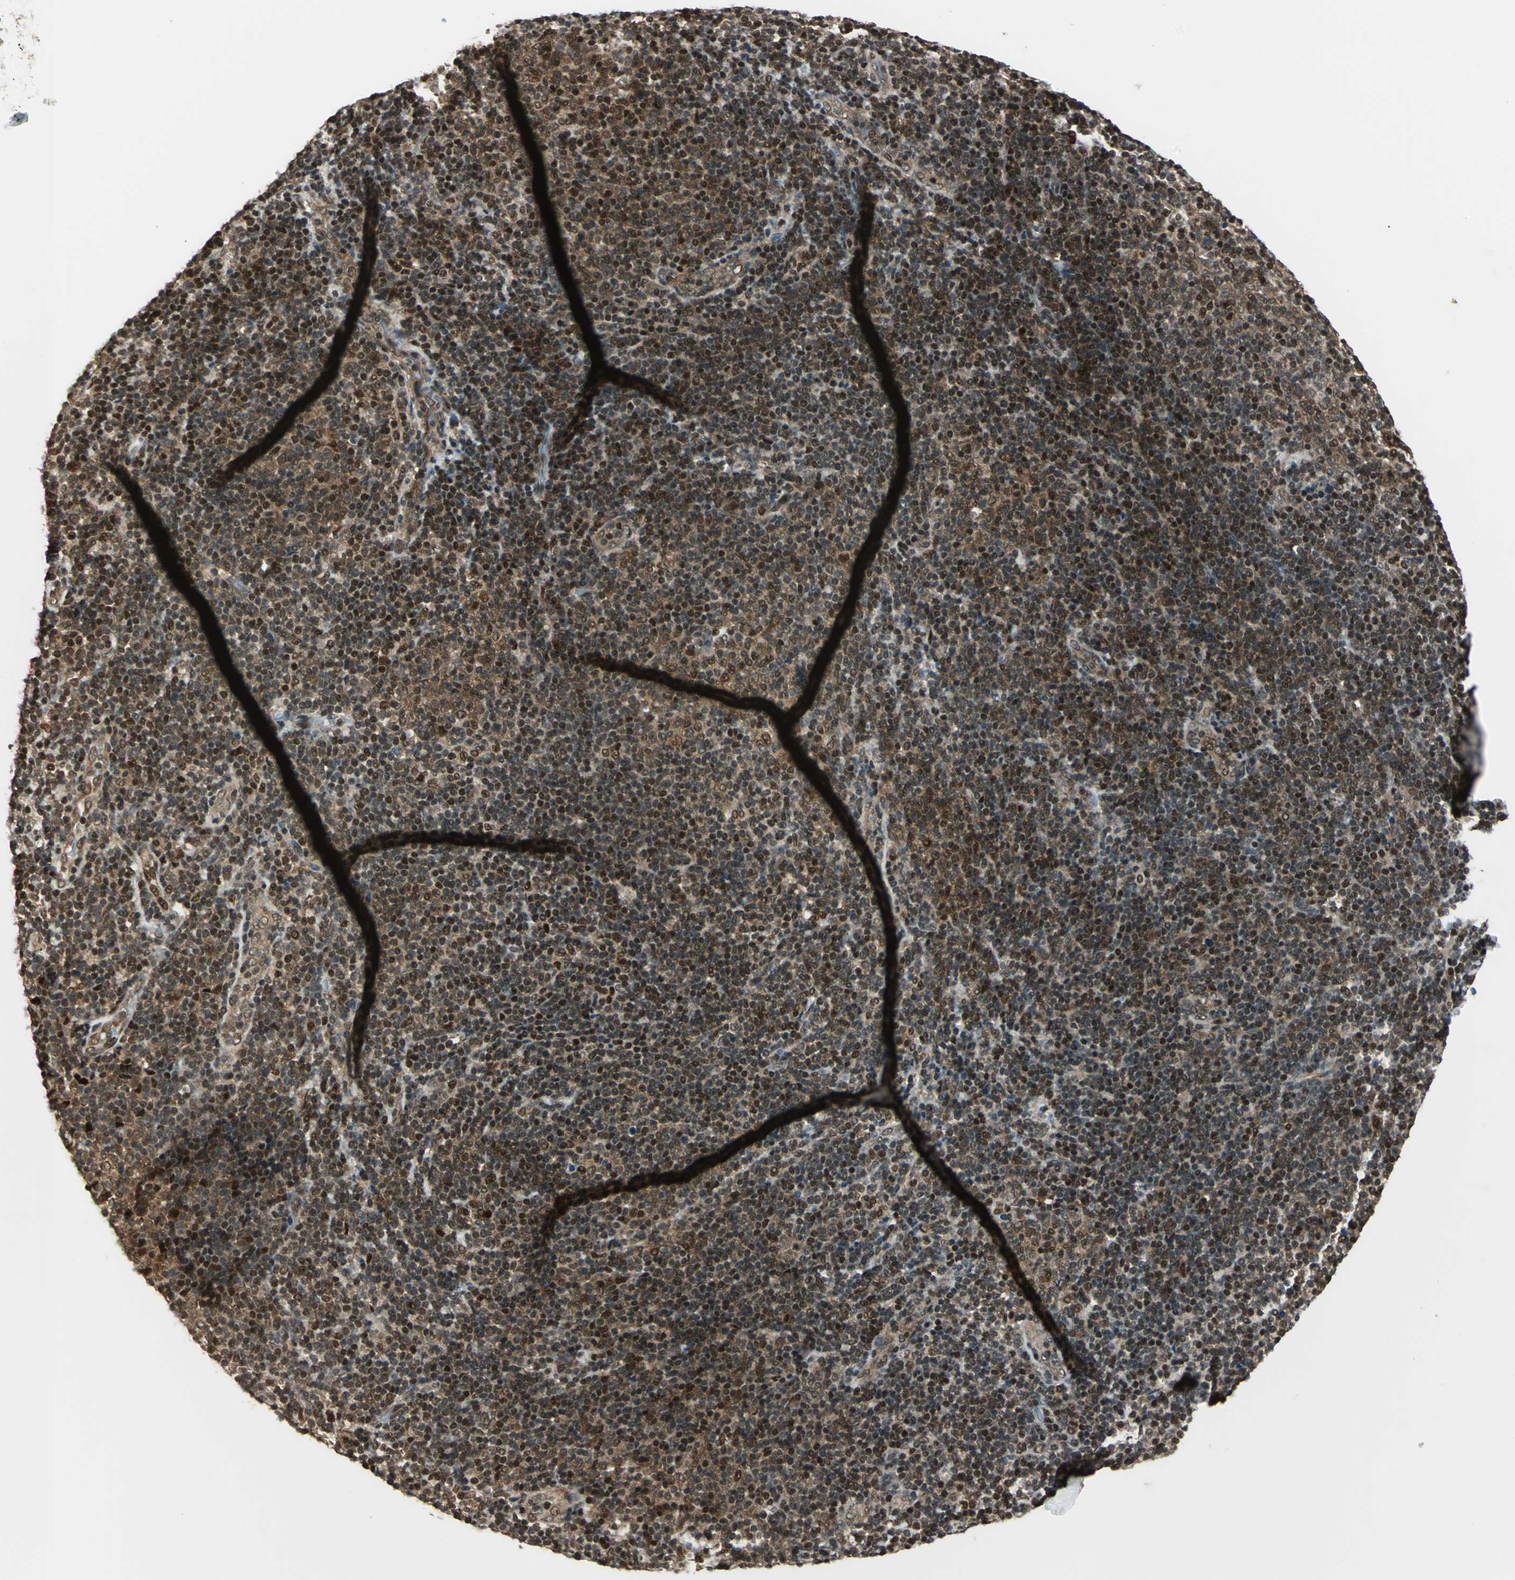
{"staining": {"intensity": "strong", "quantity": ">75%", "location": "cytoplasmic/membranous,nuclear"}, "tissue": "lymphoma", "cell_type": "Tumor cells", "image_type": "cancer", "snomed": [{"axis": "morphology", "description": "Malignant lymphoma, non-Hodgkin's type, Low grade"}, {"axis": "topography", "description": "Lymph node"}], "caption": "A brown stain shows strong cytoplasmic/membranous and nuclear expression of a protein in lymphoma tumor cells.", "gene": "PSMC3", "patient": {"sex": "male", "age": 70}}